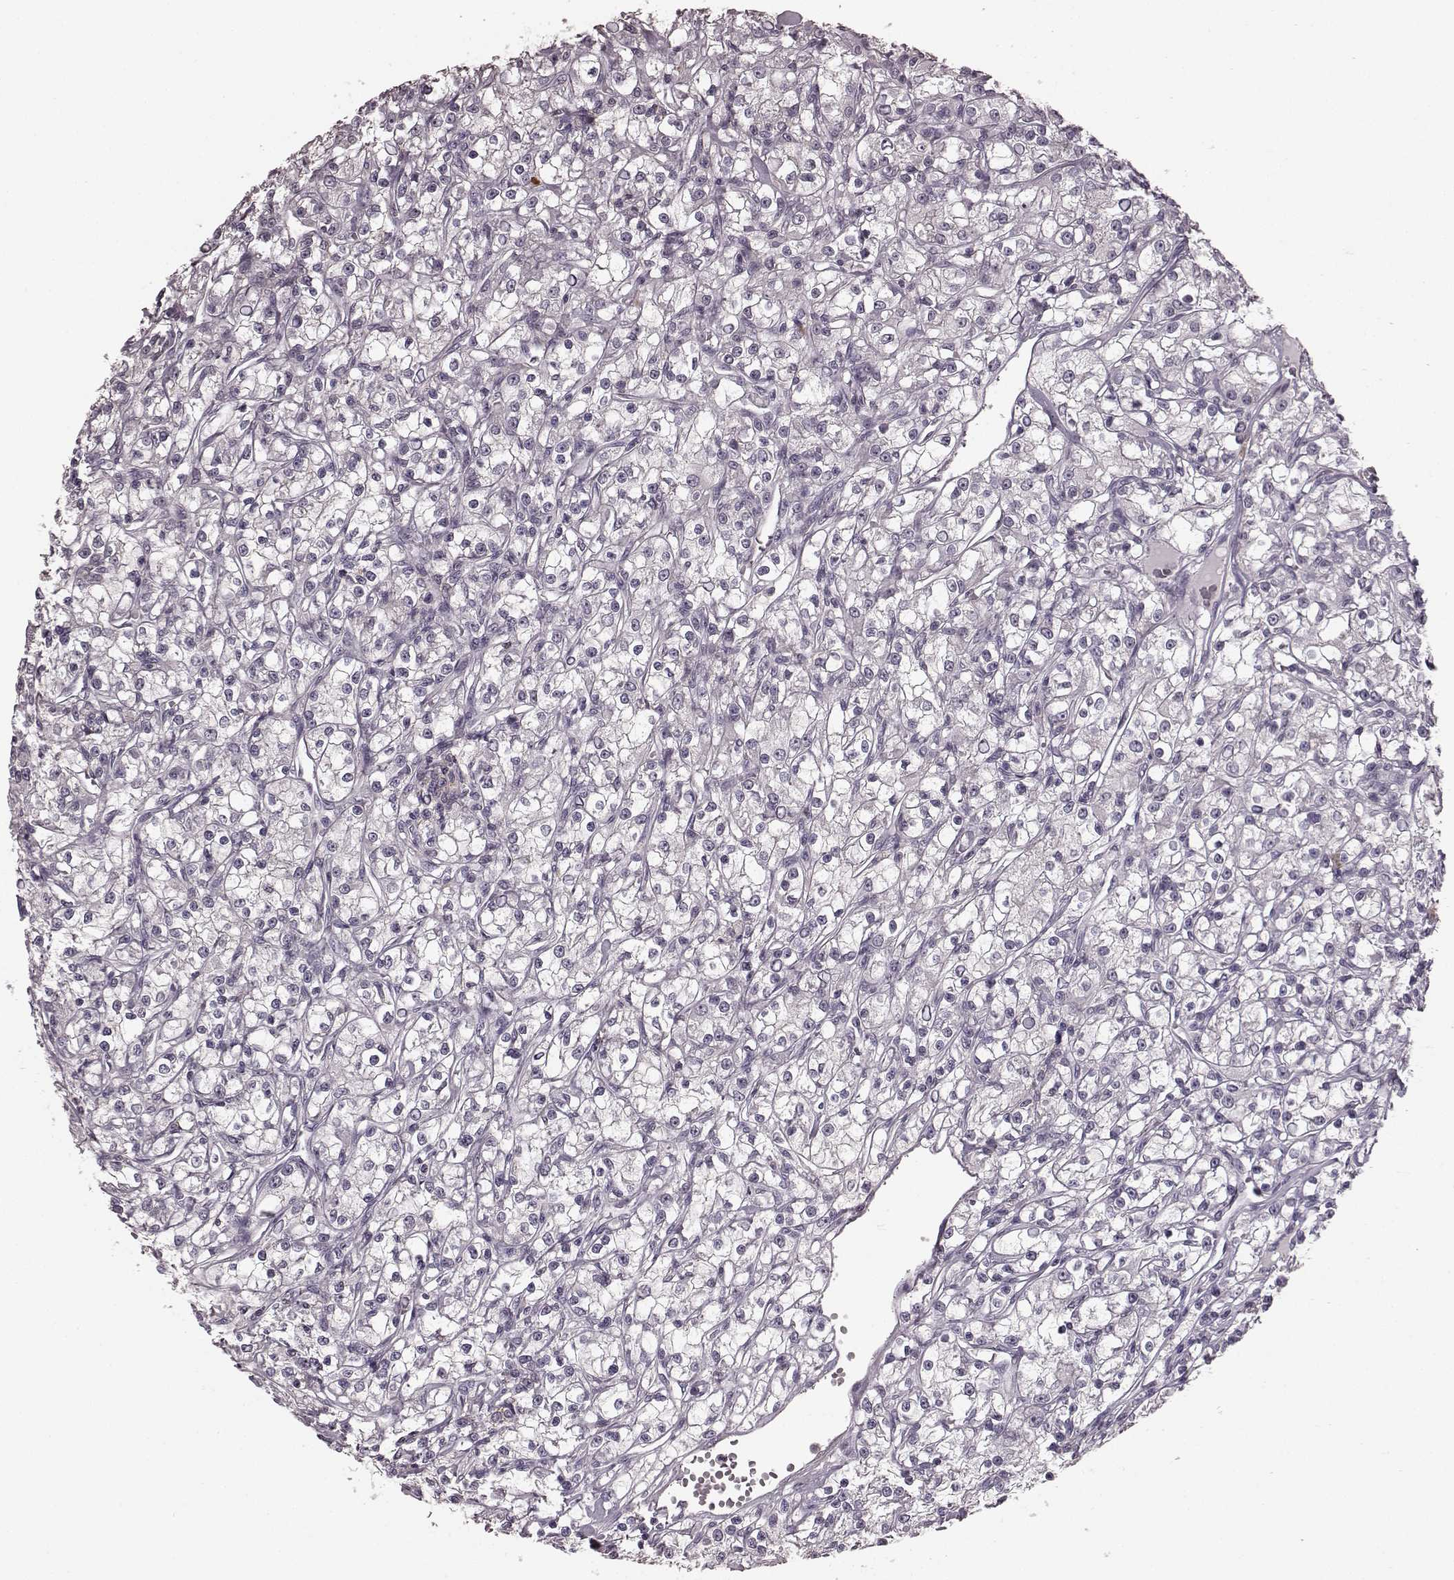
{"staining": {"intensity": "negative", "quantity": "none", "location": "none"}, "tissue": "renal cancer", "cell_type": "Tumor cells", "image_type": "cancer", "snomed": [{"axis": "morphology", "description": "Adenocarcinoma, NOS"}, {"axis": "topography", "description": "Kidney"}], "caption": "The immunohistochemistry (IHC) photomicrograph has no significant expression in tumor cells of adenocarcinoma (renal) tissue.", "gene": "CD28", "patient": {"sex": "female", "age": 59}}